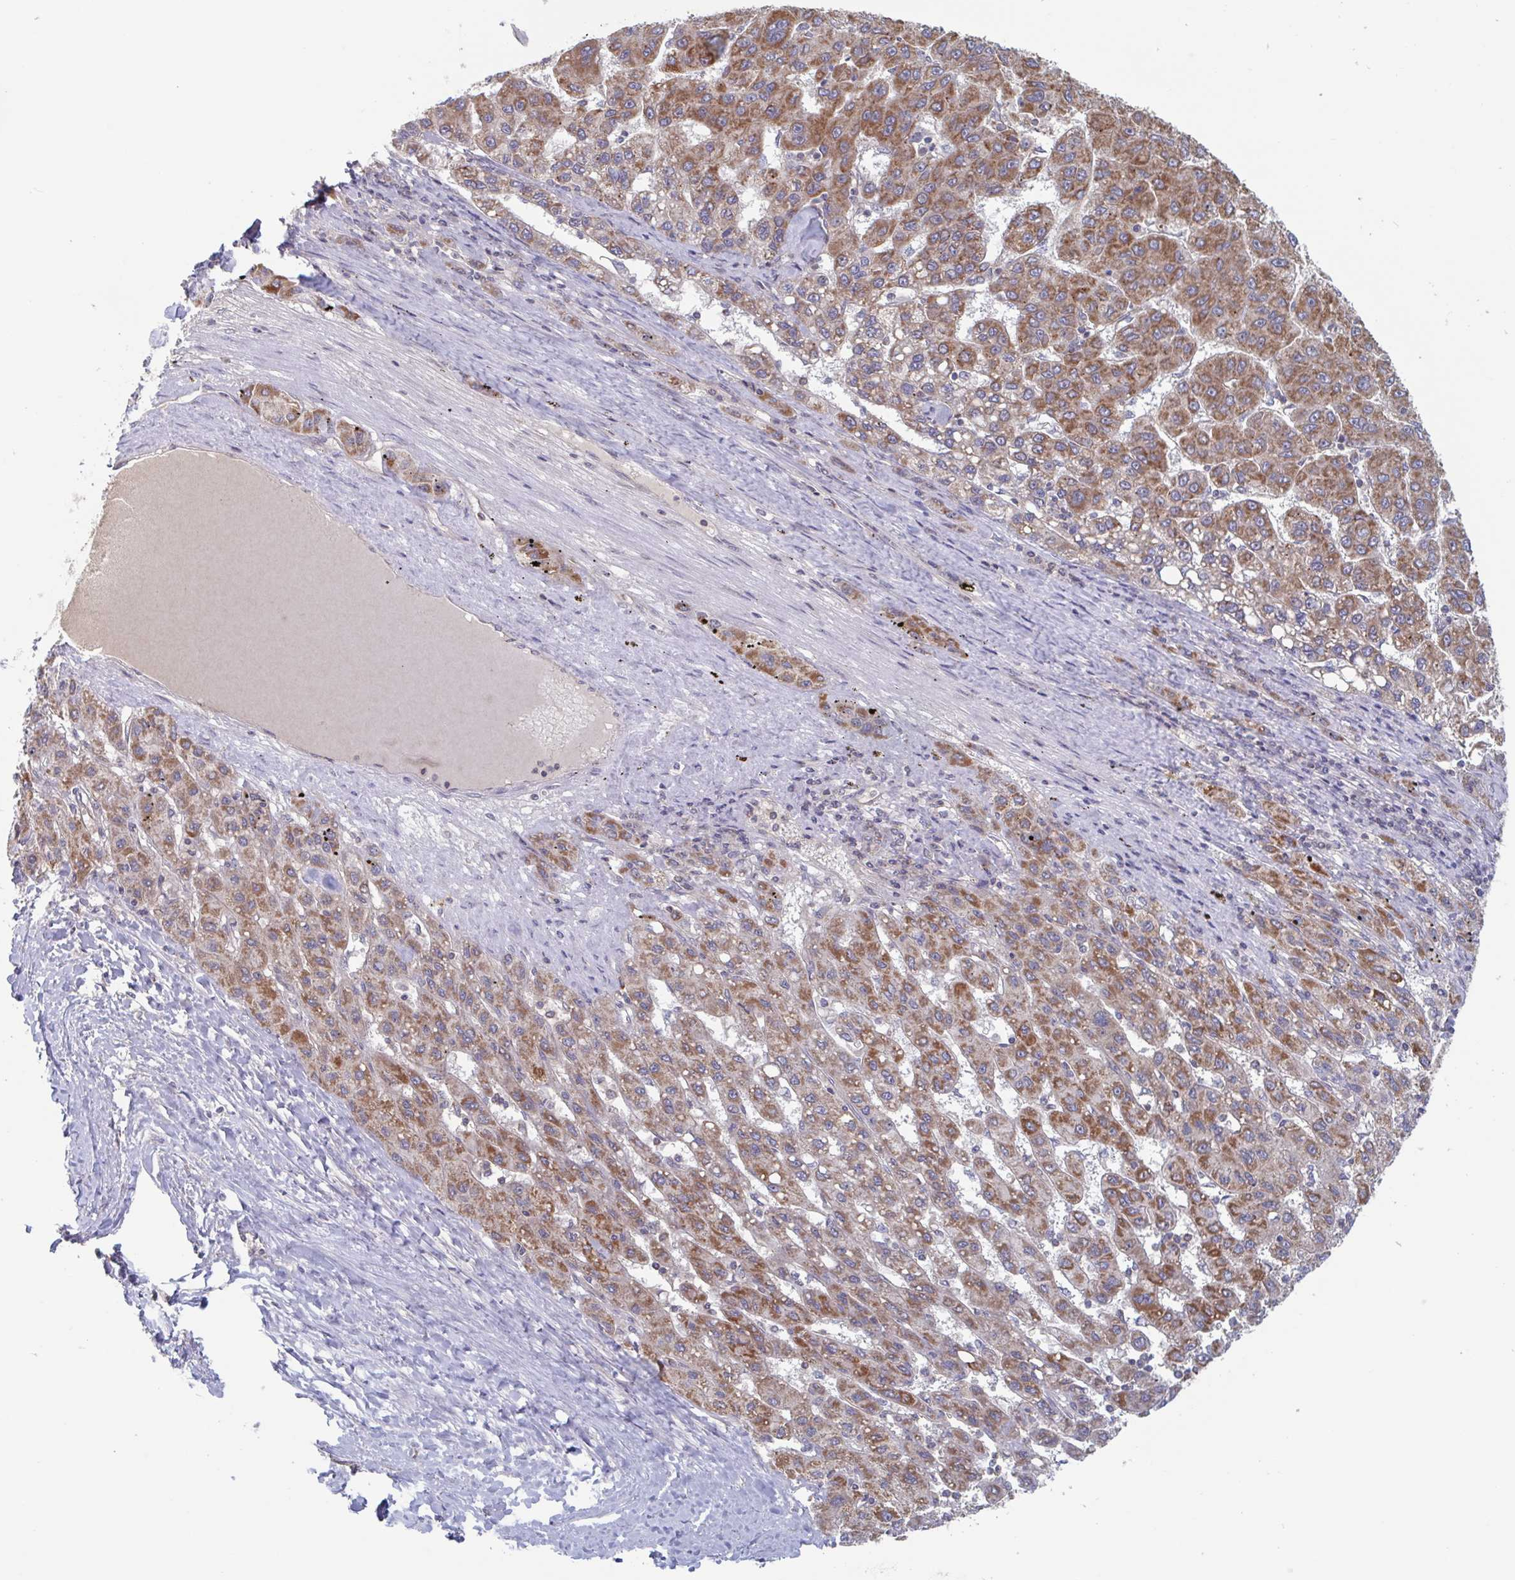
{"staining": {"intensity": "moderate", "quantity": ">75%", "location": "cytoplasmic/membranous"}, "tissue": "liver cancer", "cell_type": "Tumor cells", "image_type": "cancer", "snomed": [{"axis": "morphology", "description": "Carcinoma, Hepatocellular, NOS"}, {"axis": "topography", "description": "Liver"}], "caption": "Liver cancer tissue shows moderate cytoplasmic/membranous positivity in approximately >75% of tumor cells", "gene": "SURF1", "patient": {"sex": "female", "age": 82}}